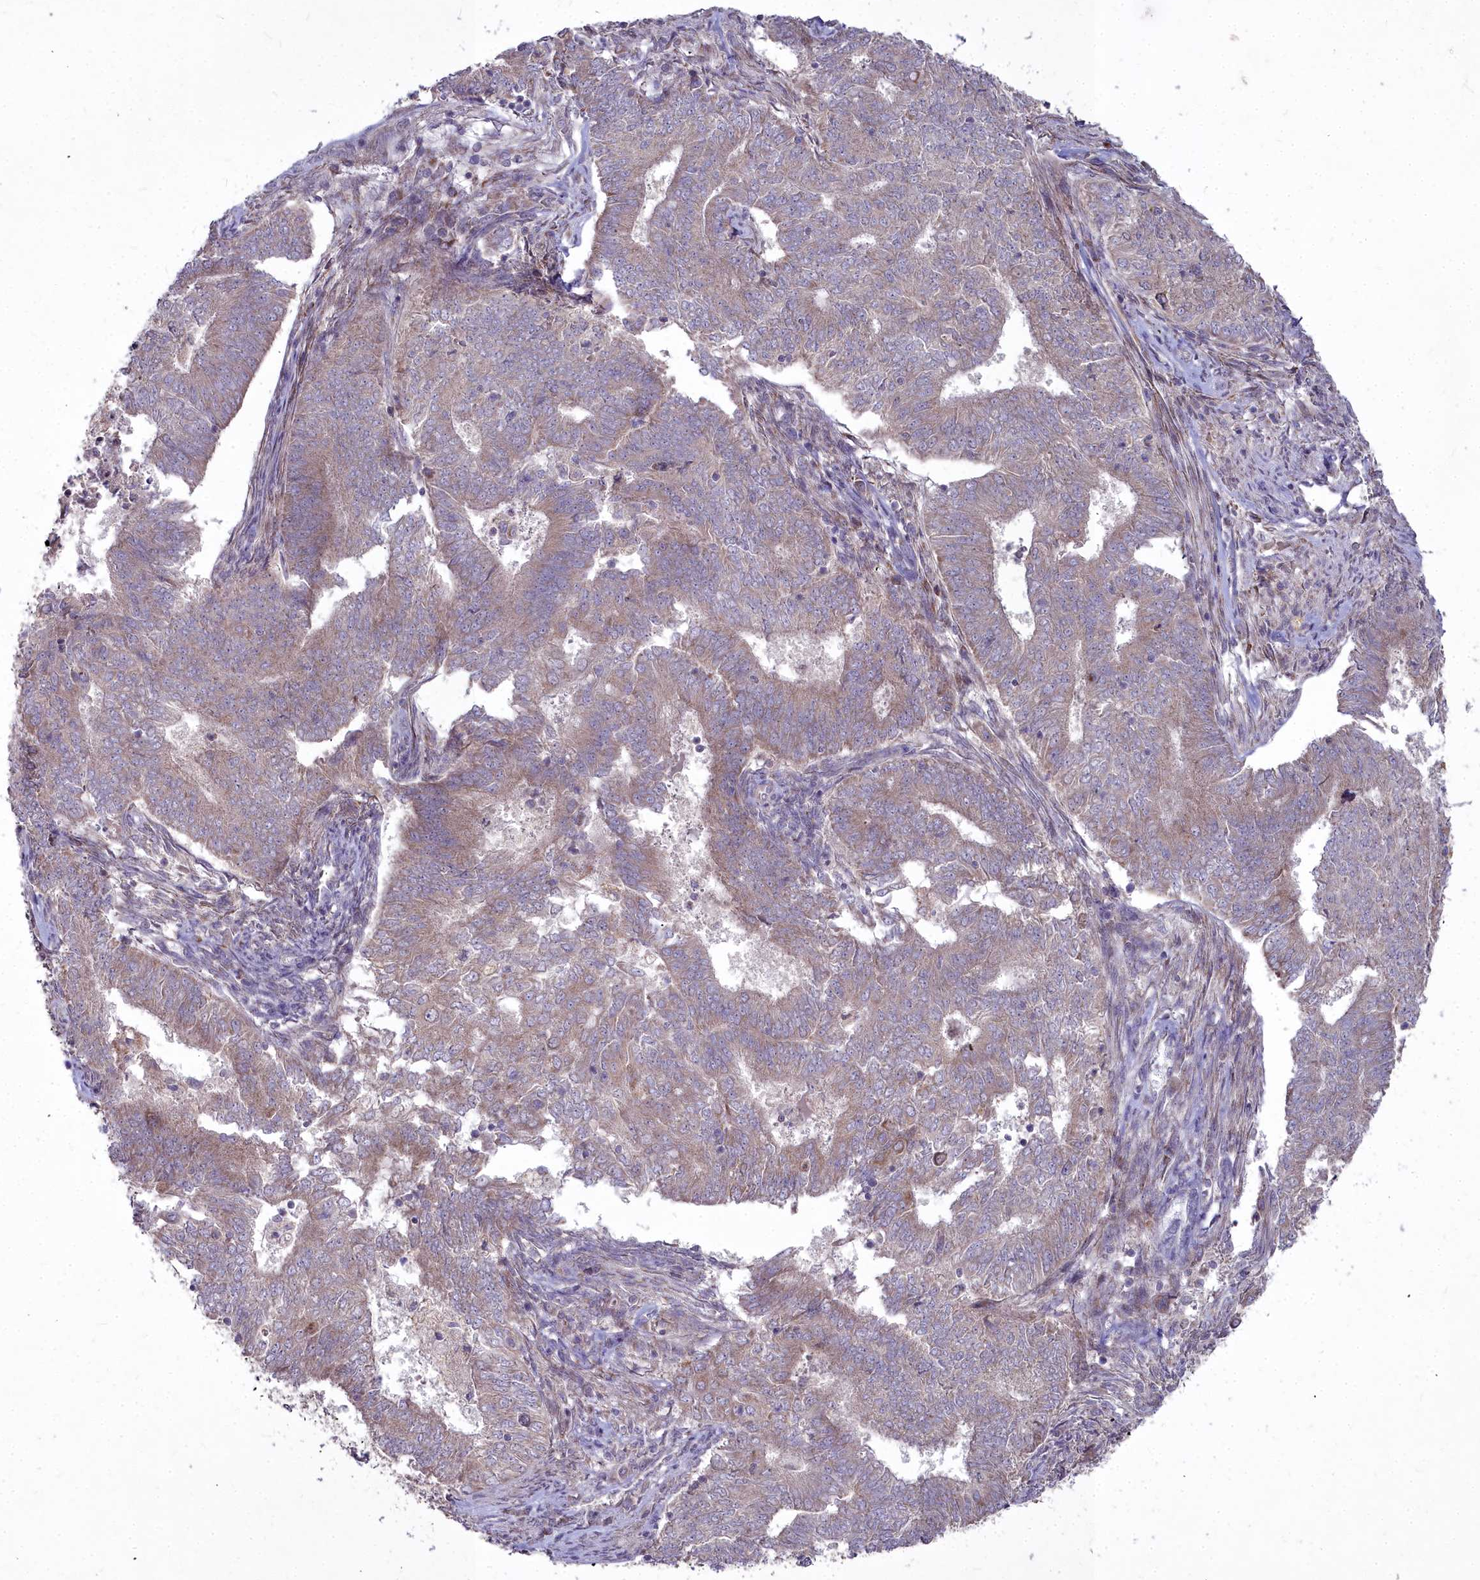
{"staining": {"intensity": "weak", "quantity": ">75%", "location": "cytoplasmic/membranous"}, "tissue": "endometrial cancer", "cell_type": "Tumor cells", "image_type": "cancer", "snomed": [{"axis": "morphology", "description": "Adenocarcinoma, NOS"}, {"axis": "topography", "description": "Endometrium"}], "caption": "DAB immunohistochemical staining of adenocarcinoma (endometrial) reveals weak cytoplasmic/membranous protein staining in approximately >75% of tumor cells.", "gene": "MICU2", "patient": {"sex": "female", "age": 62}}